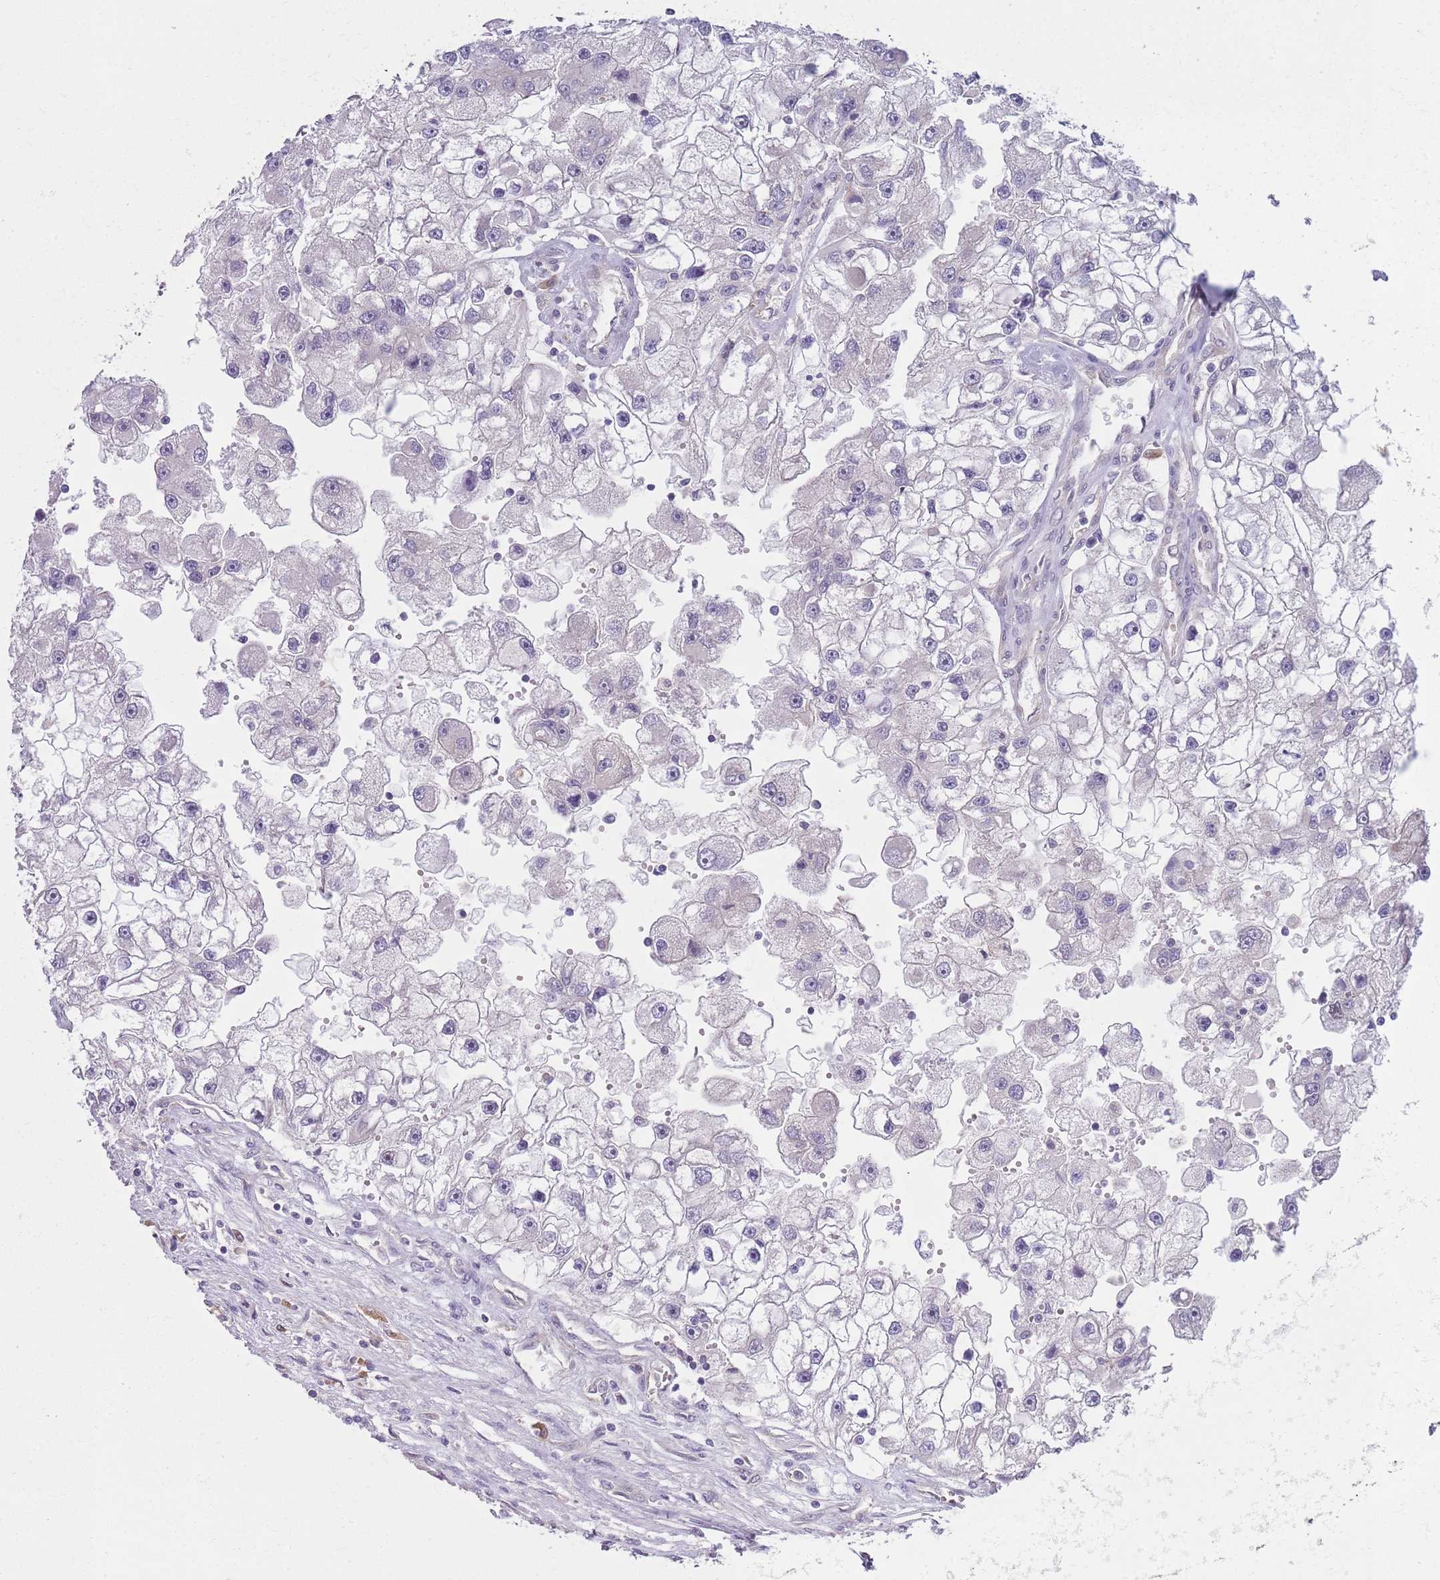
{"staining": {"intensity": "negative", "quantity": "none", "location": "none"}, "tissue": "renal cancer", "cell_type": "Tumor cells", "image_type": "cancer", "snomed": [{"axis": "morphology", "description": "Adenocarcinoma, NOS"}, {"axis": "topography", "description": "Kidney"}], "caption": "Micrograph shows no significant protein expression in tumor cells of adenocarcinoma (renal).", "gene": "COPE", "patient": {"sex": "male", "age": 63}}